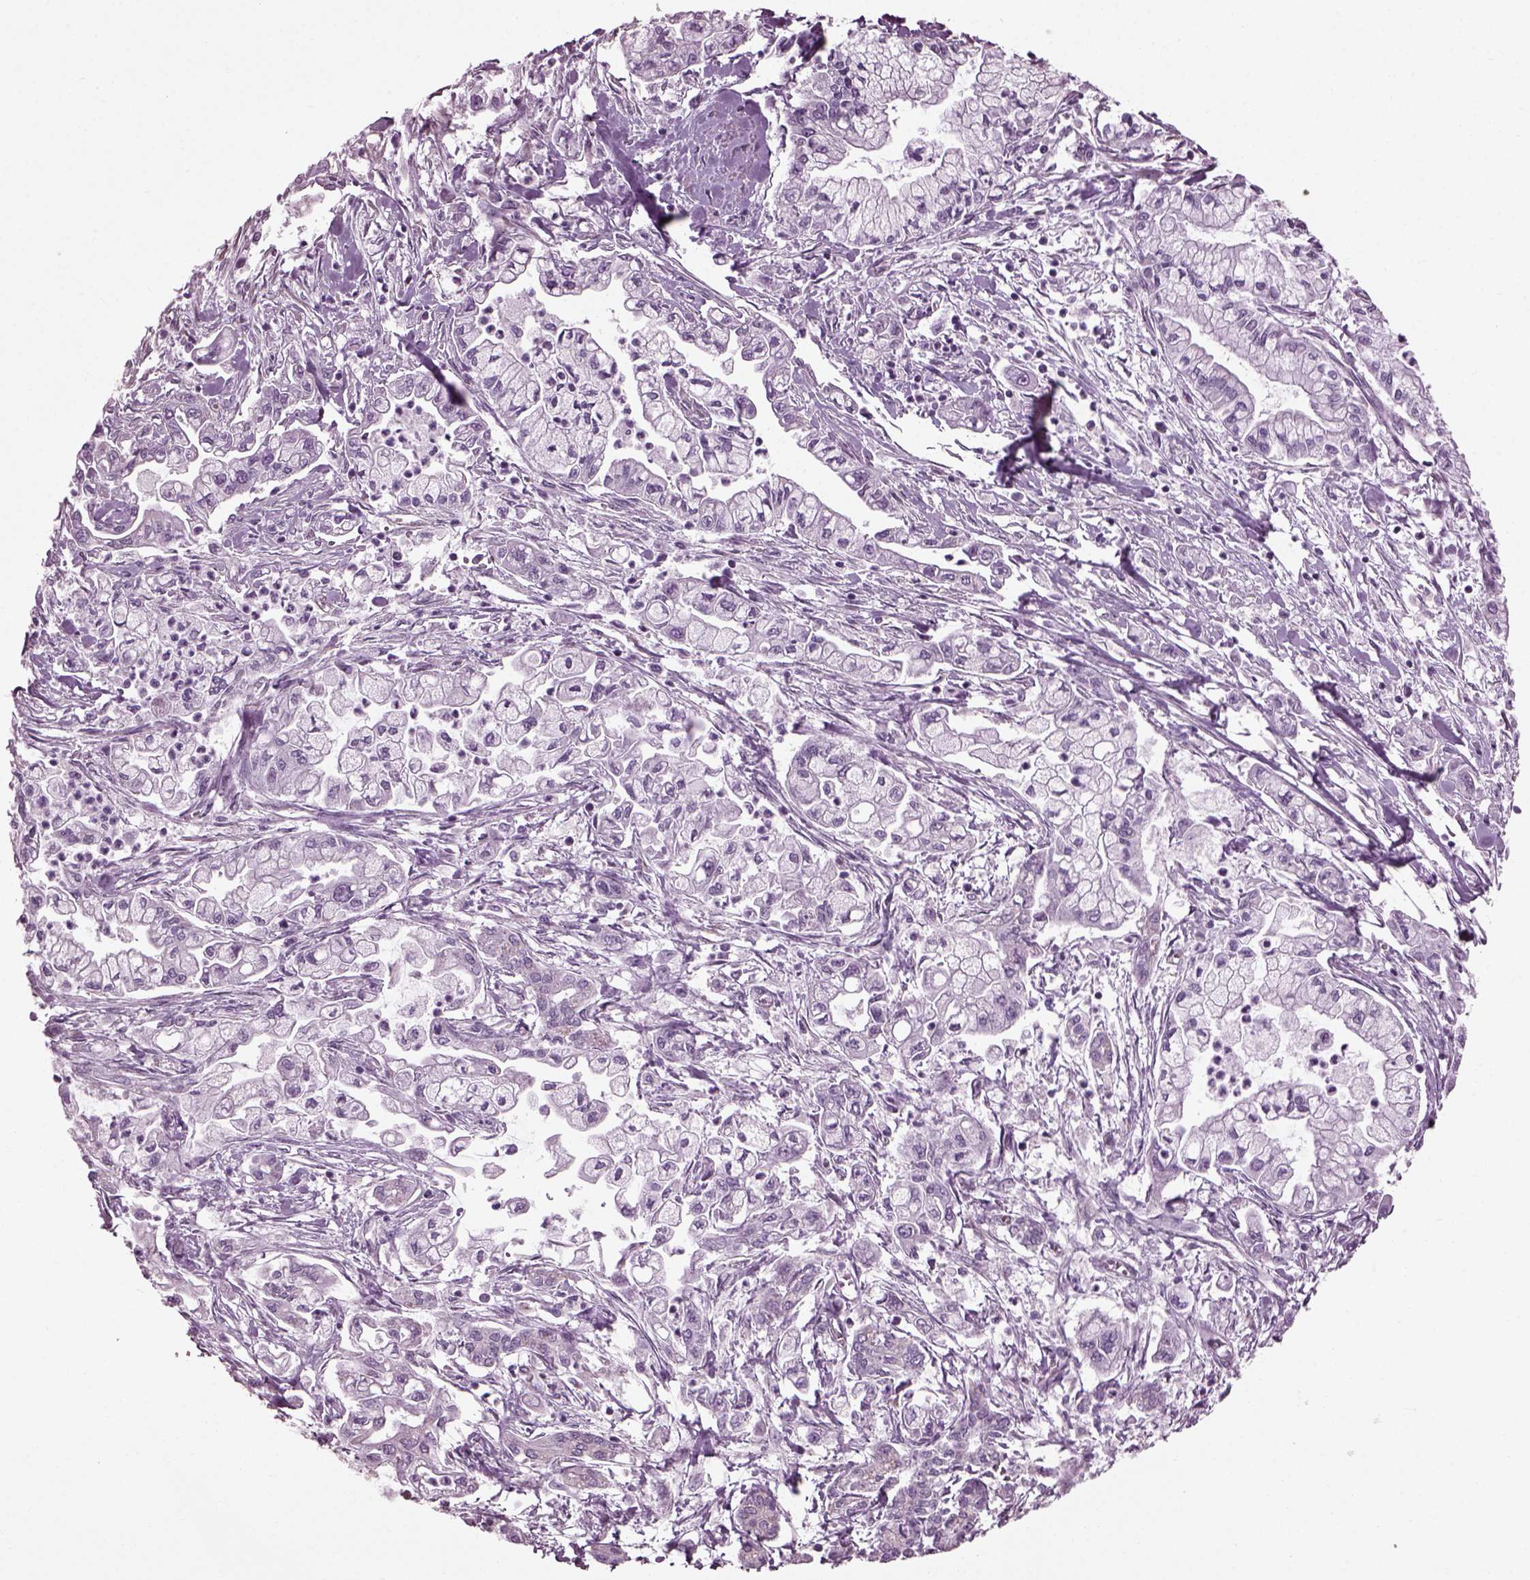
{"staining": {"intensity": "negative", "quantity": "none", "location": "none"}, "tissue": "pancreatic cancer", "cell_type": "Tumor cells", "image_type": "cancer", "snomed": [{"axis": "morphology", "description": "Adenocarcinoma, NOS"}, {"axis": "topography", "description": "Pancreas"}], "caption": "Human adenocarcinoma (pancreatic) stained for a protein using immunohistochemistry demonstrates no positivity in tumor cells.", "gene": "CABP5", "patient": {"sex": "male", "age": 54}}